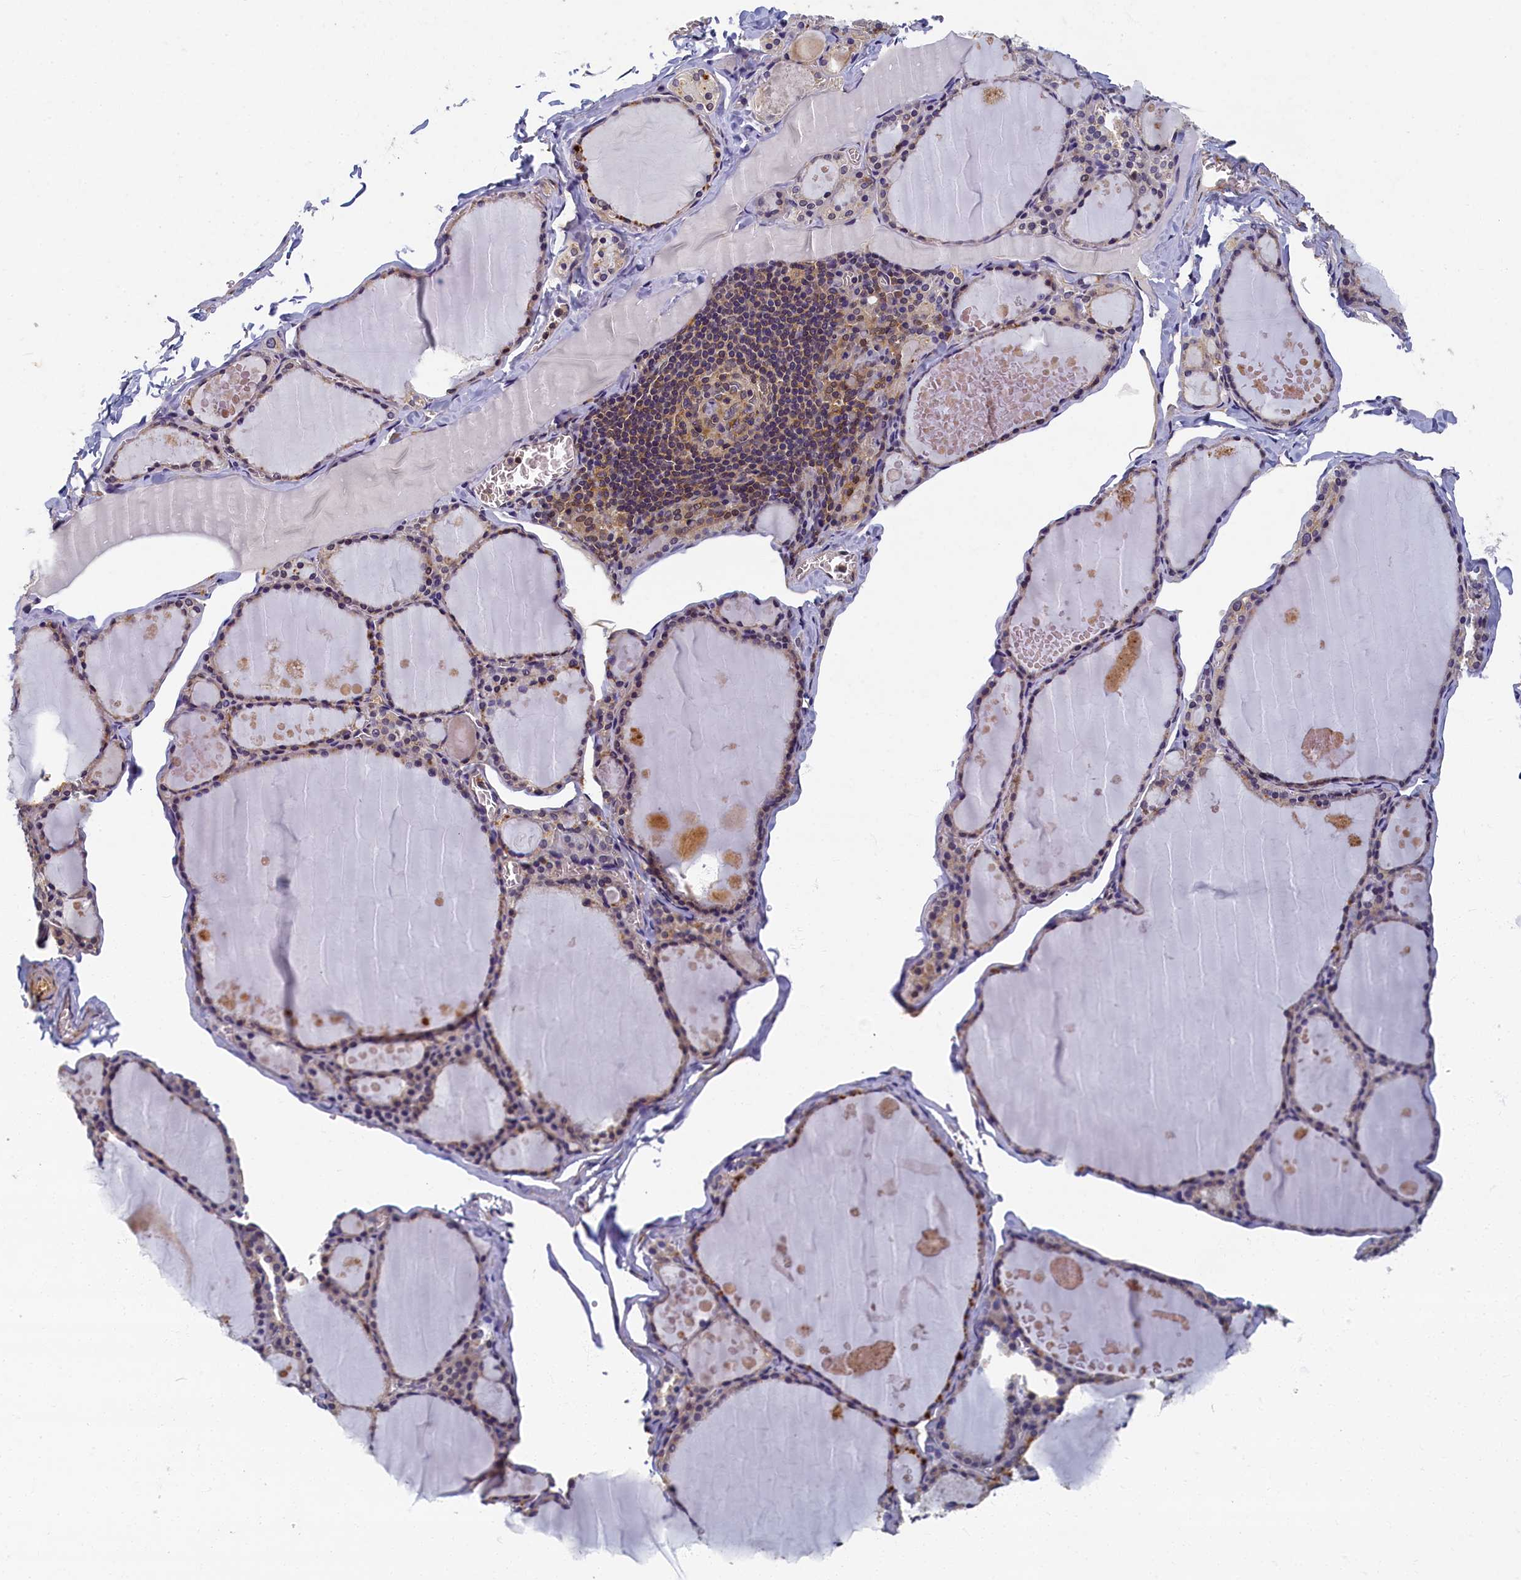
{"staining": {"intensity": "weak", "quantity": "25%-75%", "location": "cytoplasmic/membranous"}, "tissue": "thyroid gland", "cell_type": "Glandular cells", "image_type": "normal", "snomed": [{"axis": "morphology", "description": "Normal tissue, NOS"}, {"axis": "topography", "description": "Thyroid gland"}], "caption": "This is a photomicrograph of IHC staining of unremarkable thyroid gland, which shows weak staining in the cytoplasmic/membranous of glandular cells.", "gene": "TBCB", "patient": {"sex": "male", "age": 56}}